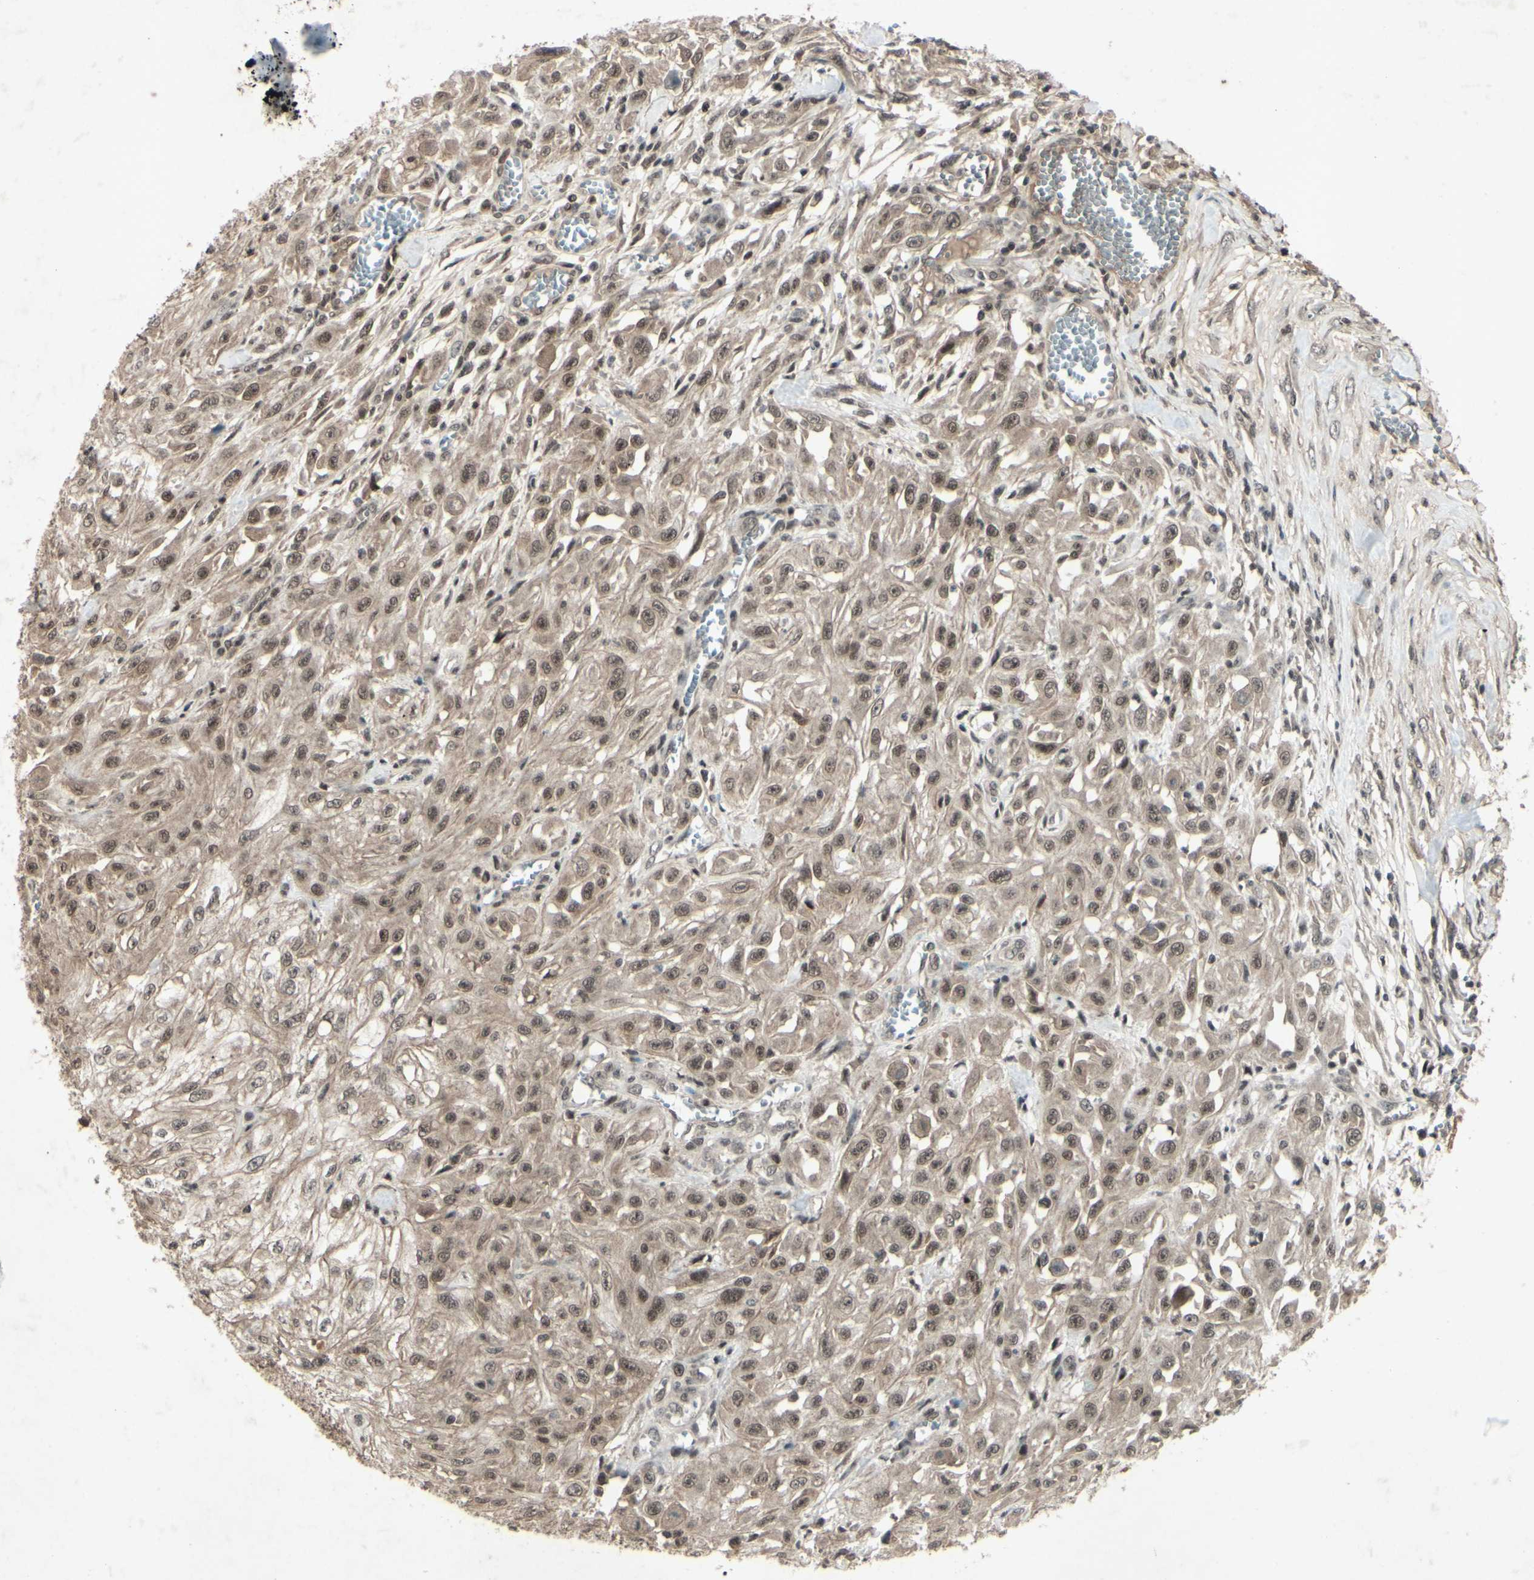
{"staining": {"intensity": "moderate", "quantity": ">75%", "location": "cytoplasmic/membranous,nuclear"}, "tissue": "skin cancer", "cell_type": "Tumor cells", "image_type": "cancer", "snomed": [{"axis": "morphology", "description": "Squamous cell carcinoma, NOS"}, {"axis": "morphology", "description": "Squamous cell carcinoma, metastatic, NOS"}, {"axis": "topography", "description": "Skin"}, {"axis": "topography", "description": "Lymph node"}], "caption": "The histopathology image shows a brown stain indicating the presence of a protein in the cytoplasmic/membranous and nuclear of tumor cells in skin metastatic squamous cell carcinoma. Nuclei are stained in blue.", "gene": "SNW1", "patient": {"sex": "male", "age": 75}}